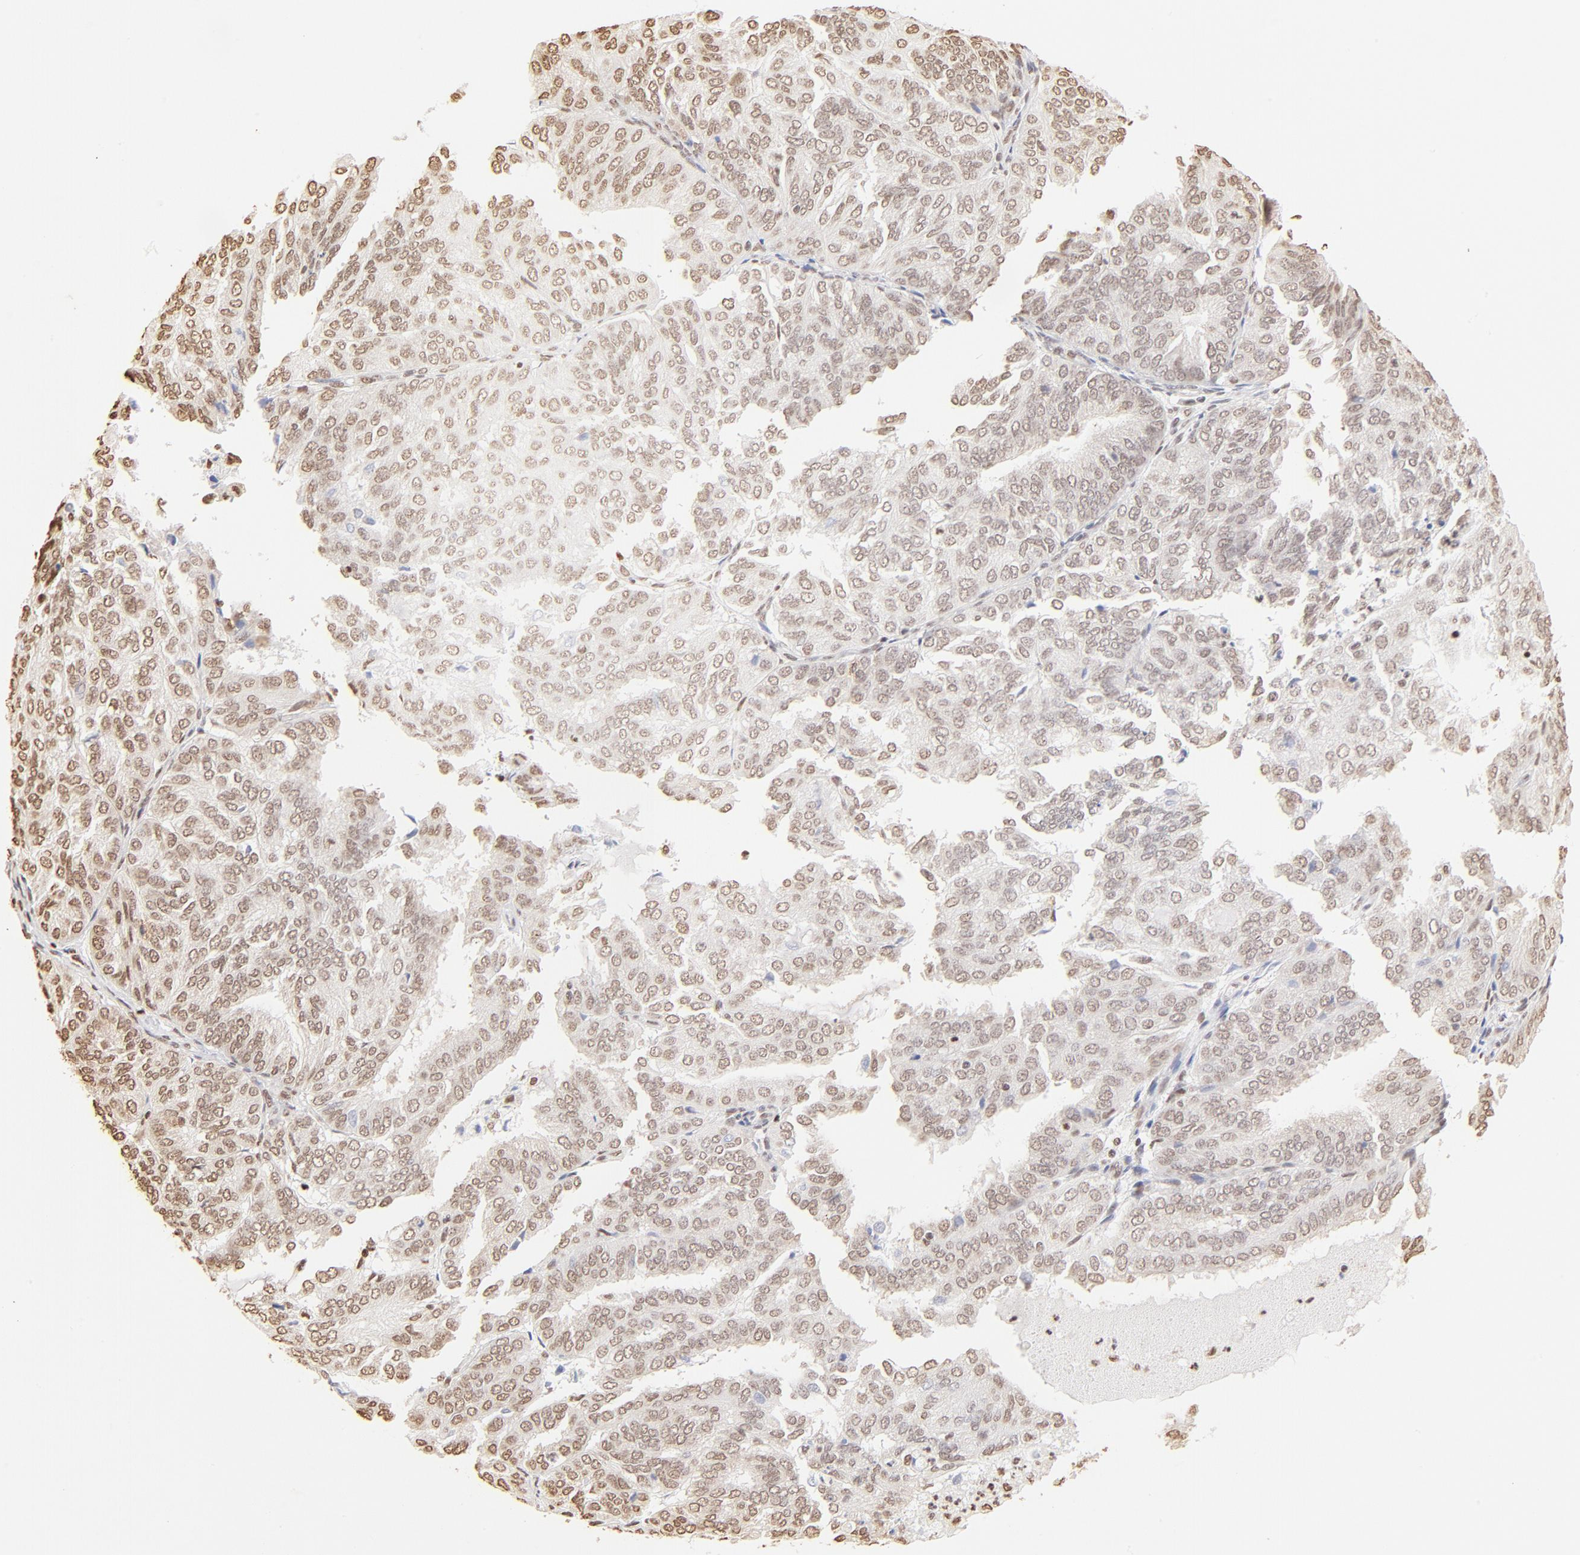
{"staining": {"intensity": "moderate", "quantity": "25%-75%", "location": "nuclear"}, "tissue": "endometrial cancer", "cell_type": "Tumor cells", "image_type": "cancer", "snomed": [{"axis": "morphology", "description": "Adenocarcinoma, NOS"}, {"axis": "topography", "description": "Endometrium"}], "caption": "This histopathology image reveals IHC staining of human adenocarcinoma (endometrial), with medium moderate nuclear positivity in about 25%-75% of tumor cells.", "gene": "ZNF540", "patient": {"sex": "female", "age": 59}}